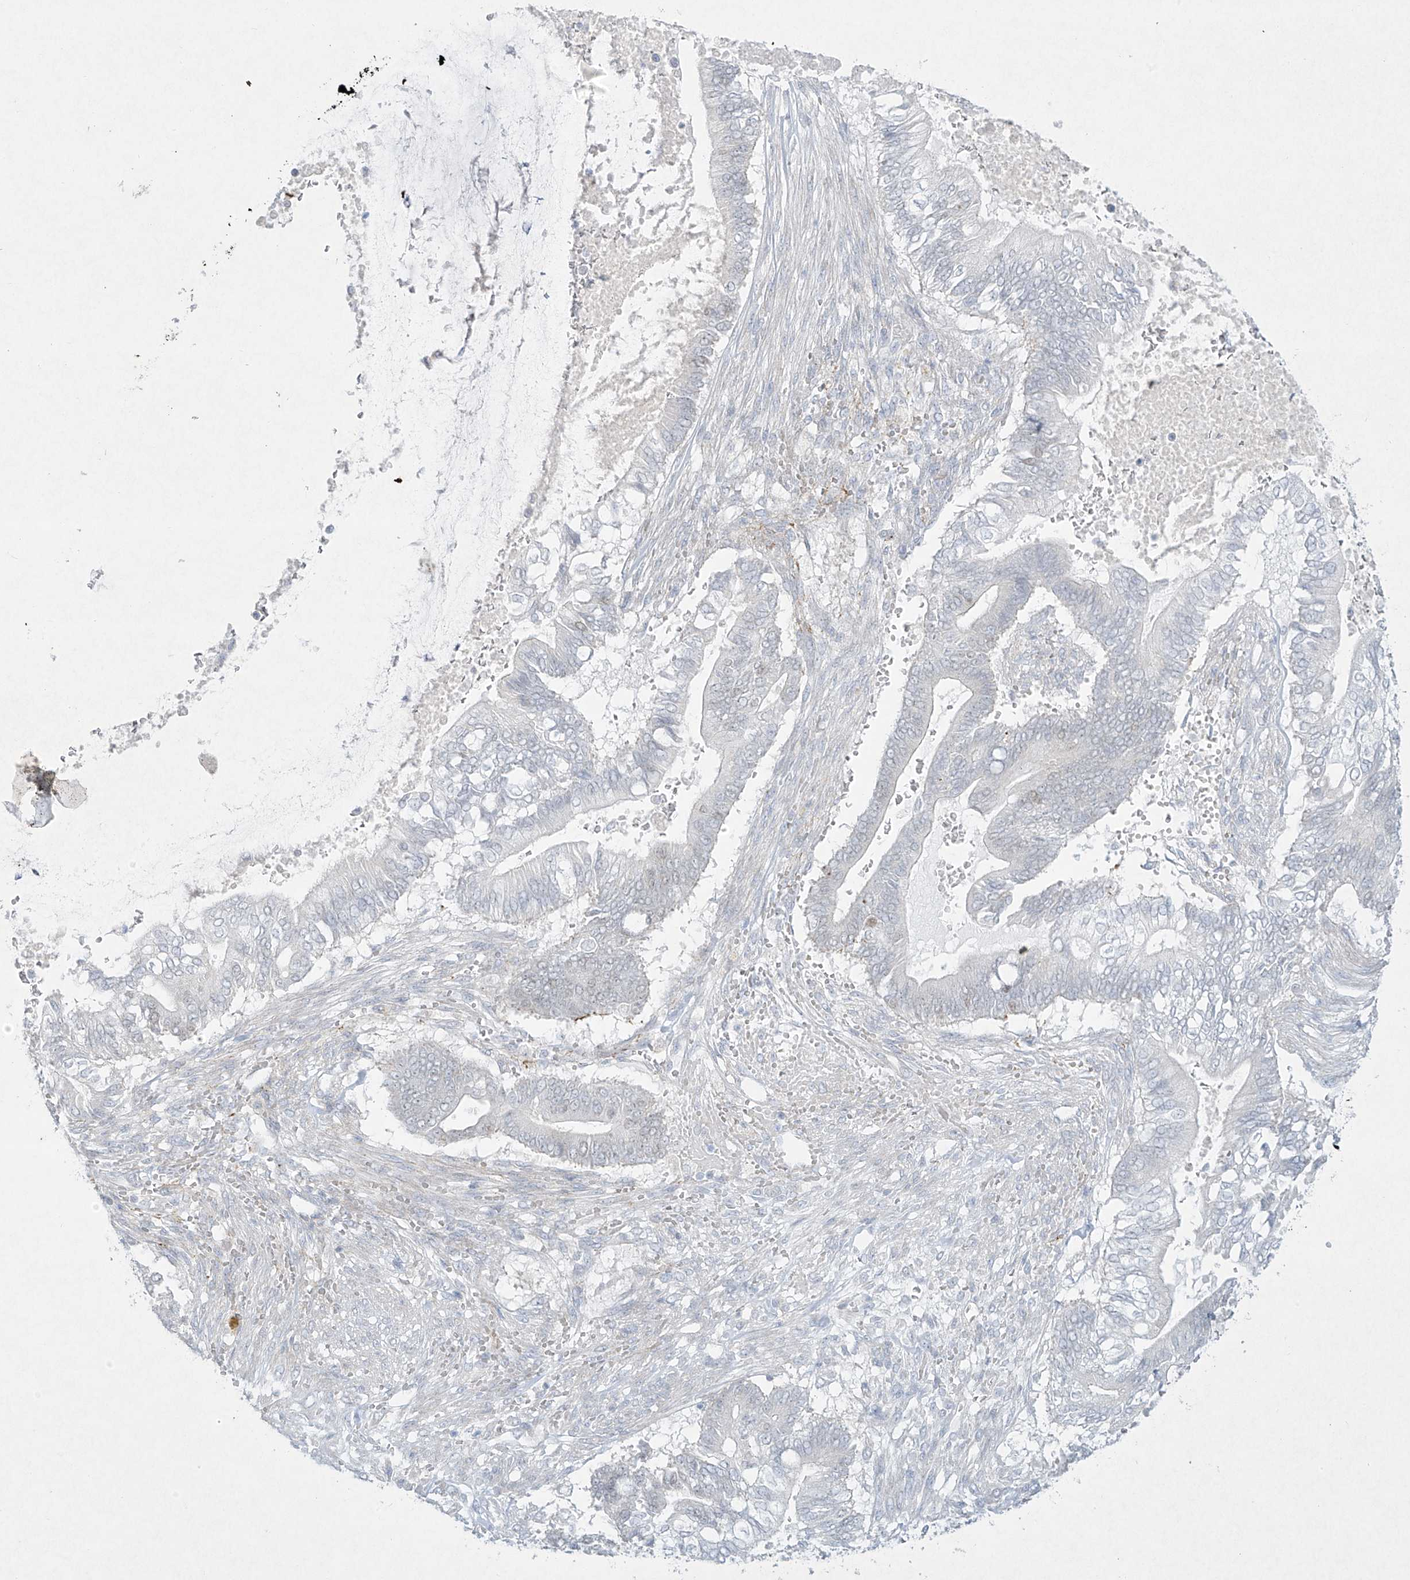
{"staining": {"intensity": "negative", "quantity": "none", "location": "none"}, "tissue": "pancreatic cancer", "cell_type": "Tumor cells", "image_type": "cancer", "snomed": [{"axis": "morphology", "description": "Adenocarcinoma, NOS"}, {"axis": "topography", "description": "Pancreas"}], "caption": "Immunohistochemical staining of human adenocarcinoma (pancreatic) reveals no significant staining in tumor cells.", "gene": "PAX6", "patient": {"sex": "male", "age": 68}}